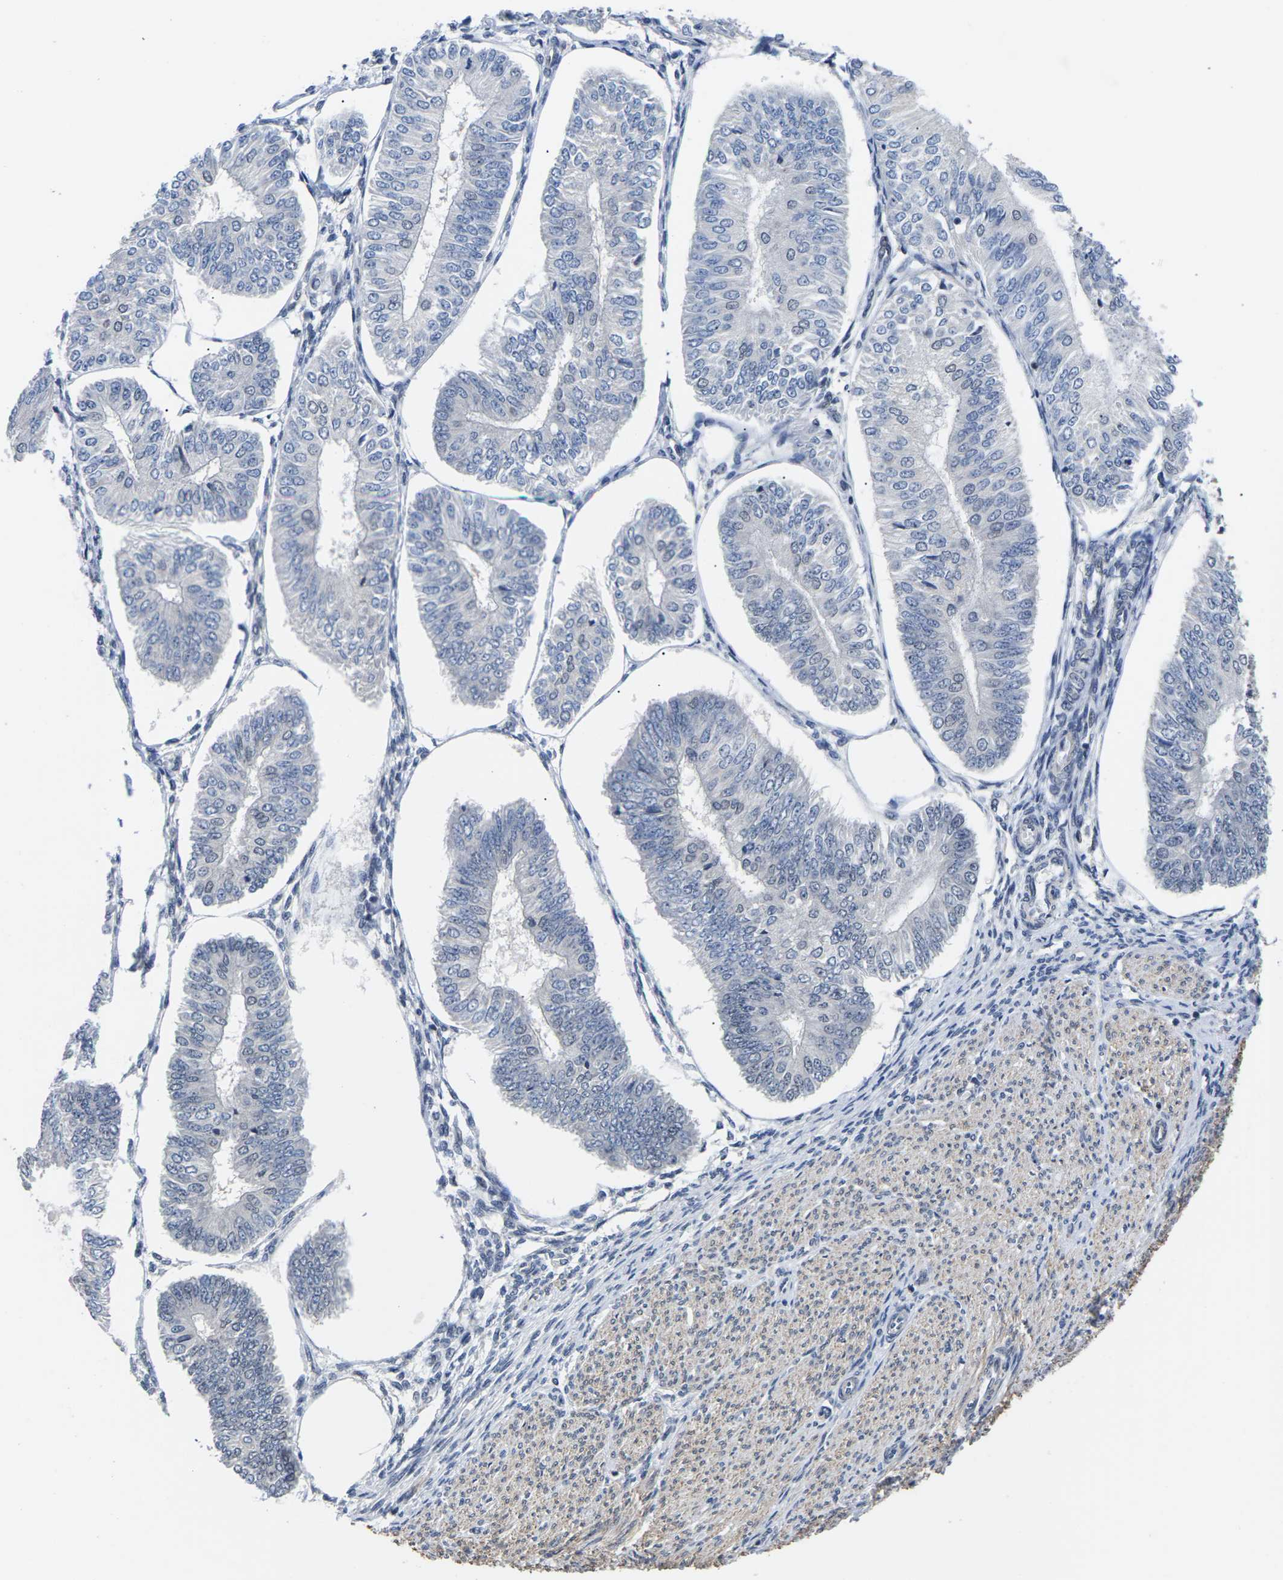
{"staining": {"intensity": "negative", "quantity": "none", "location": "none"}, "tissue": "endometrial cancer", "cell_type": "Tumor cells", "image_type": "cancer", "snomed": [{"axis": "morphology", "description": "Adenocarcinoma, NOS"}, {"axis": "topography", "description": "Endometrium"}], "caption": "This micrograph is of endometrial cancer stained with IHC to label a protein in brown with the nuclei are counter-stained blue. There is no positivity in tumor cells.", "gene": "ST6GAL2", "patient": {"sex": "female", "age": 58}}